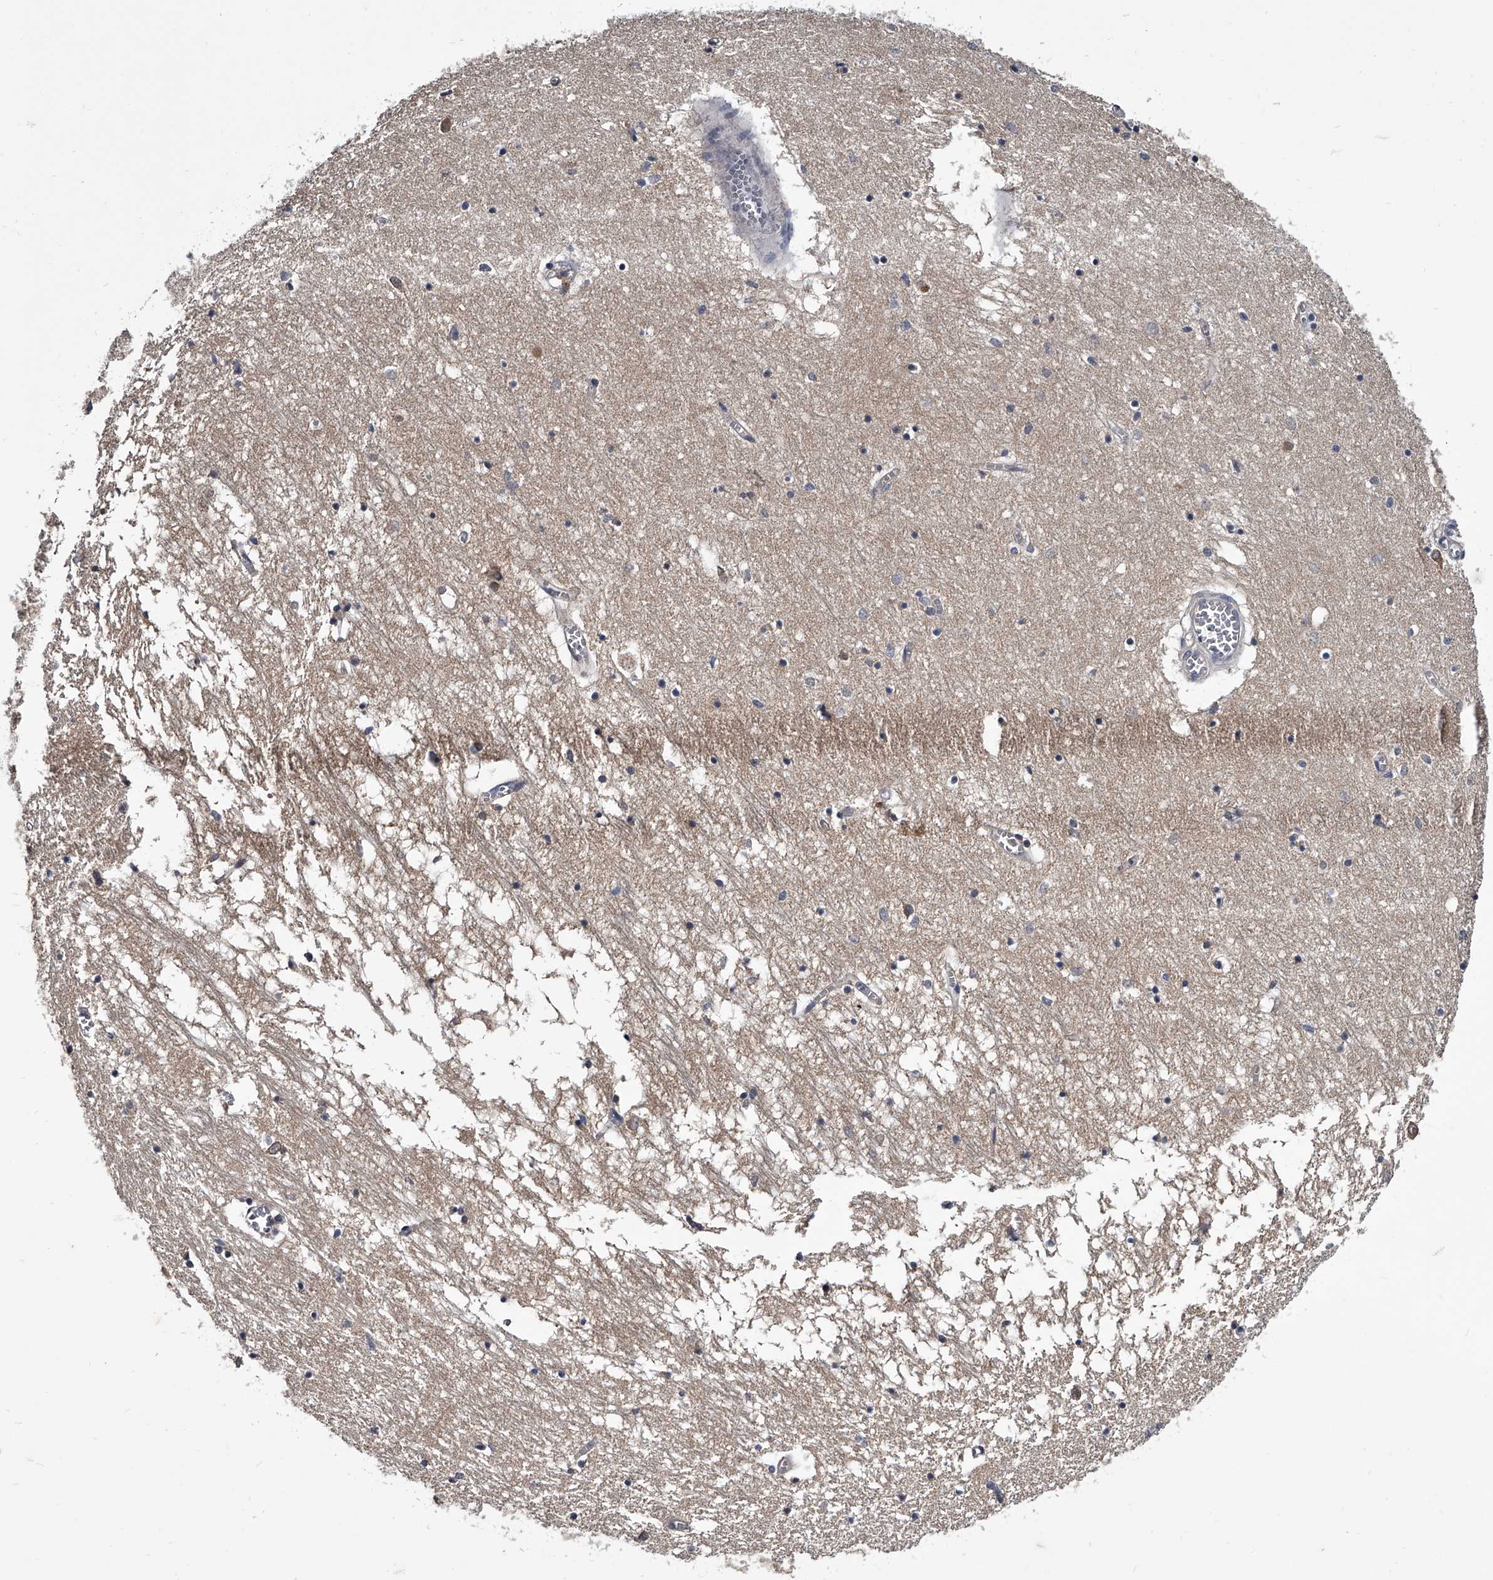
{"staining": {"intensity": "negative", "quantity": "none", "location": "none"}, "tissue": "hippocampus", "cell_type": "Glial cells", "image_type": "normal", "snomed": [{"axis": "morphology", "description": "Normal tissue, NOS"}, {"axis": "topography", "description": "Hippocampus"}], "caption": "IHC image of benign hippocampus: hippocampus stained with DAB (3,3'-diaminobenzidine) reveals no significant protein positivity in glial cells. (DAB immunohistochemistry with hematoxylin counter stain).", "gene": "GAPVD1", "patient": {"sex": "male", "age": 70}}